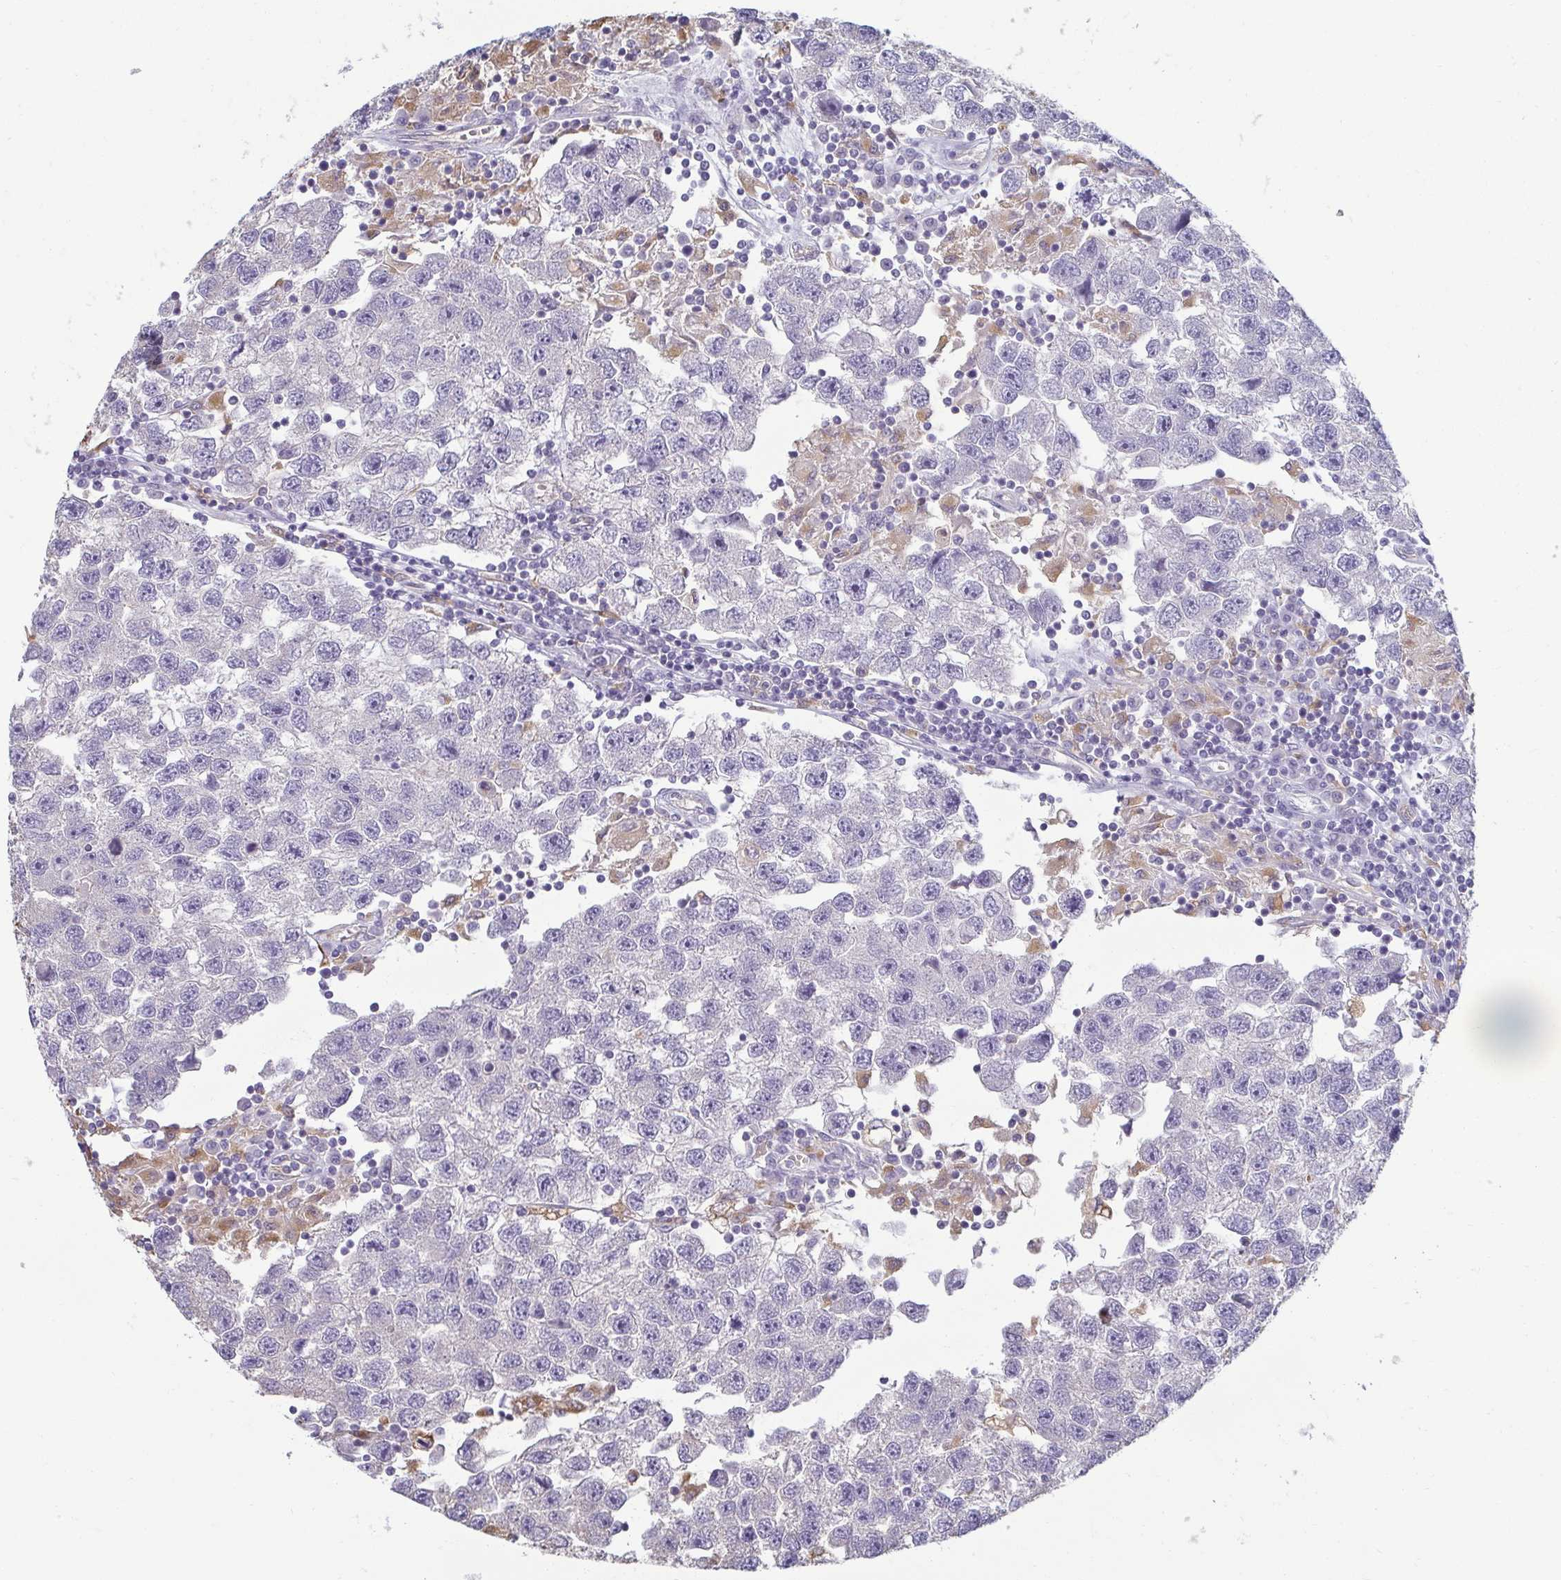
{"staining": {"intensity": "negative", "quantity": "none", "location": "none"}, "tissue": "testis cancer", "cell_type": "Tumor cells", "image_type": "cancer", "snomed": [{"axis": "morphology", "description": "Seminoma, NOS"}, {"axis": "topography", "description": "Testis"}], "caption": "Immunohistochemical staining of human testis cancer (seminoma) shows no significant staining in tumor cells. (Stains: DAB immunohistochemistry with hematoxylin counter stain, Microscopy: brightfield microscopy at high magnification).", "gene": "PDE2A", "patient": {"sex": "male", "age": 26}}